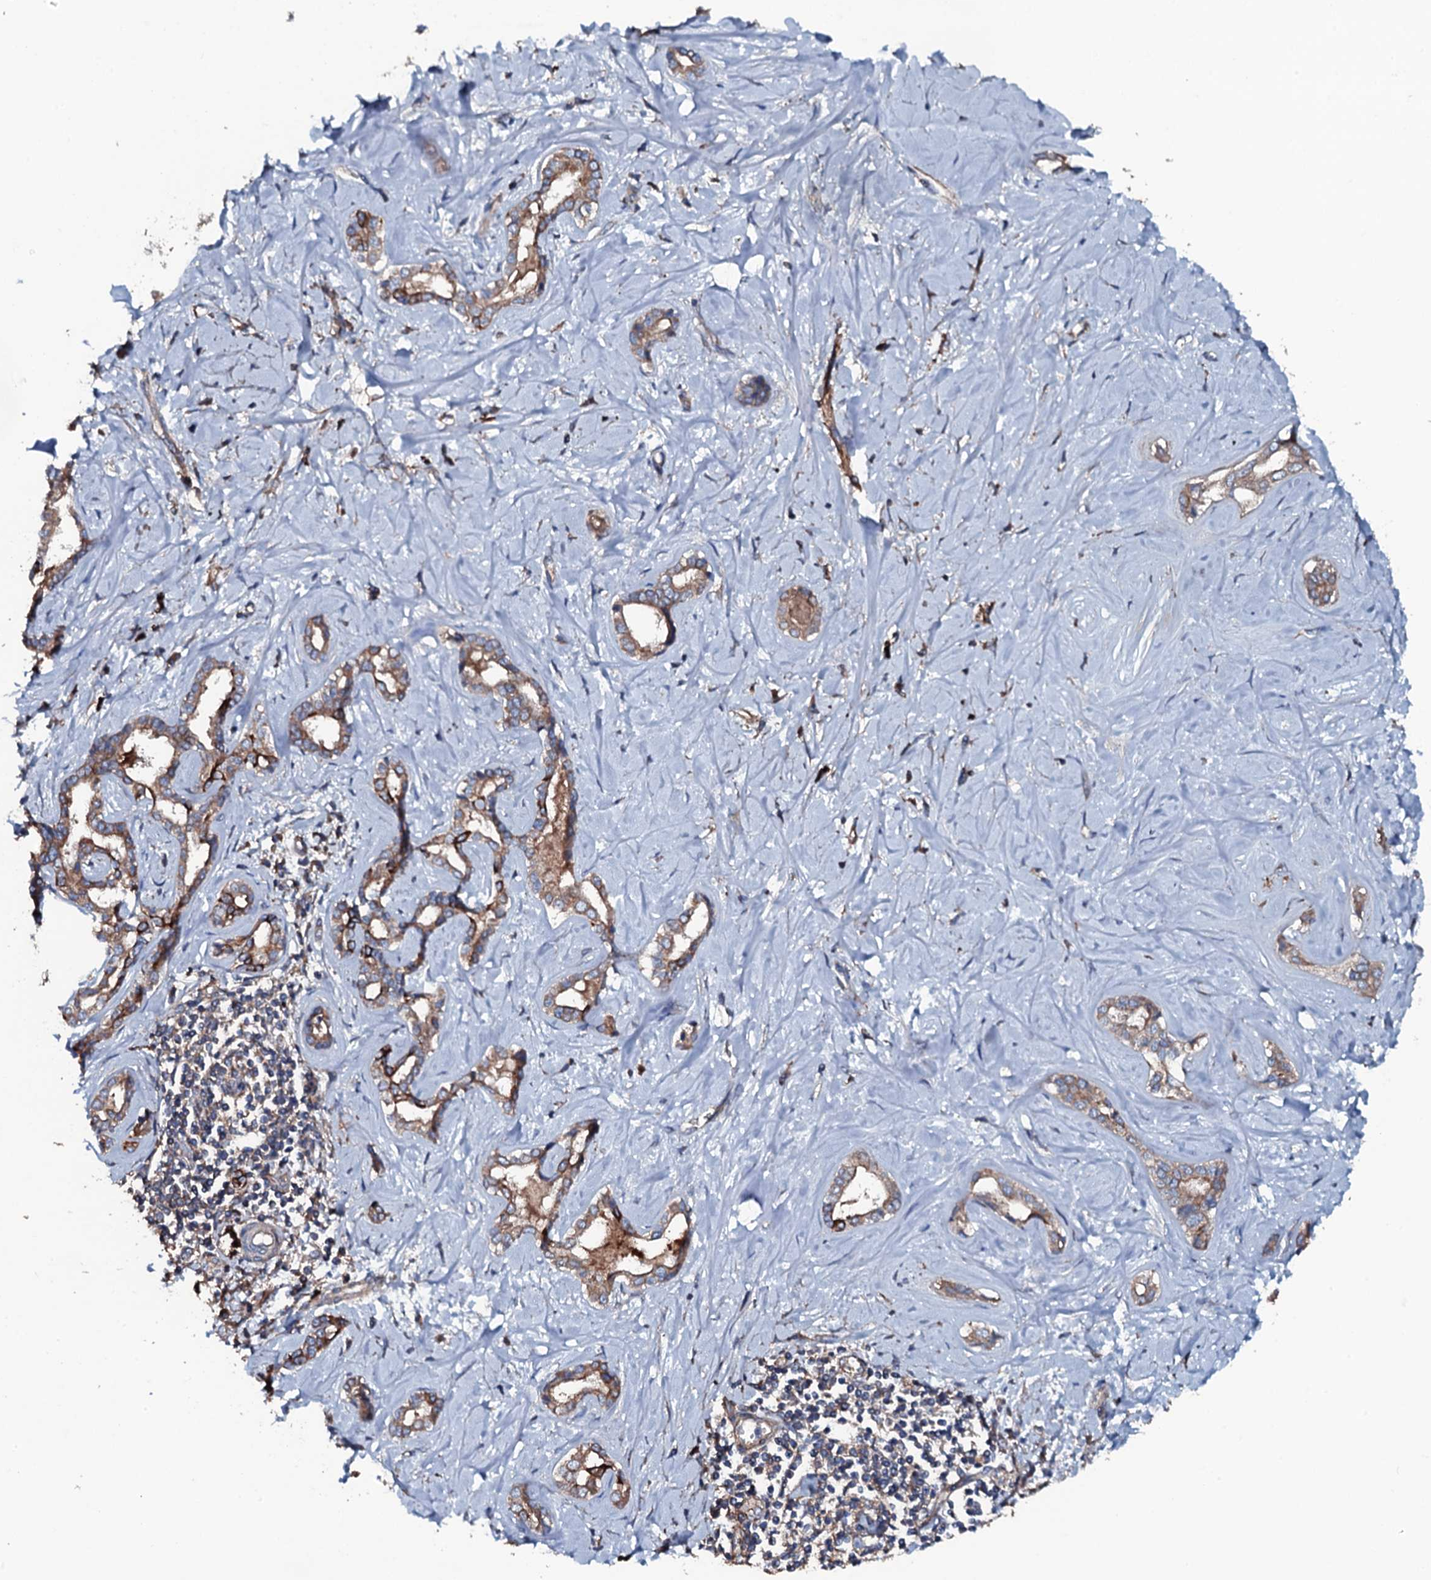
{"staining": {"intensity": "moderate", "quantity": ">75%", "location": "cytoplasmic/membranous"}, "tissue": "liver cancer", "cell_type": "Tumor cells", "image_type": "cancer", "snomed": [{"axis": "morphology", "description": "Cholangiocarcinoma"}, {"axis": "topography", "description": "Liver"}], "caption": "Immunohistochemistry (IHC) of human liver cancer shows medium levels of moderate cytoplasmic/membranous expression in about >75% of tumor cells.", "gene": "NEK1", "patient": {"sex": "female", "age": 77}}